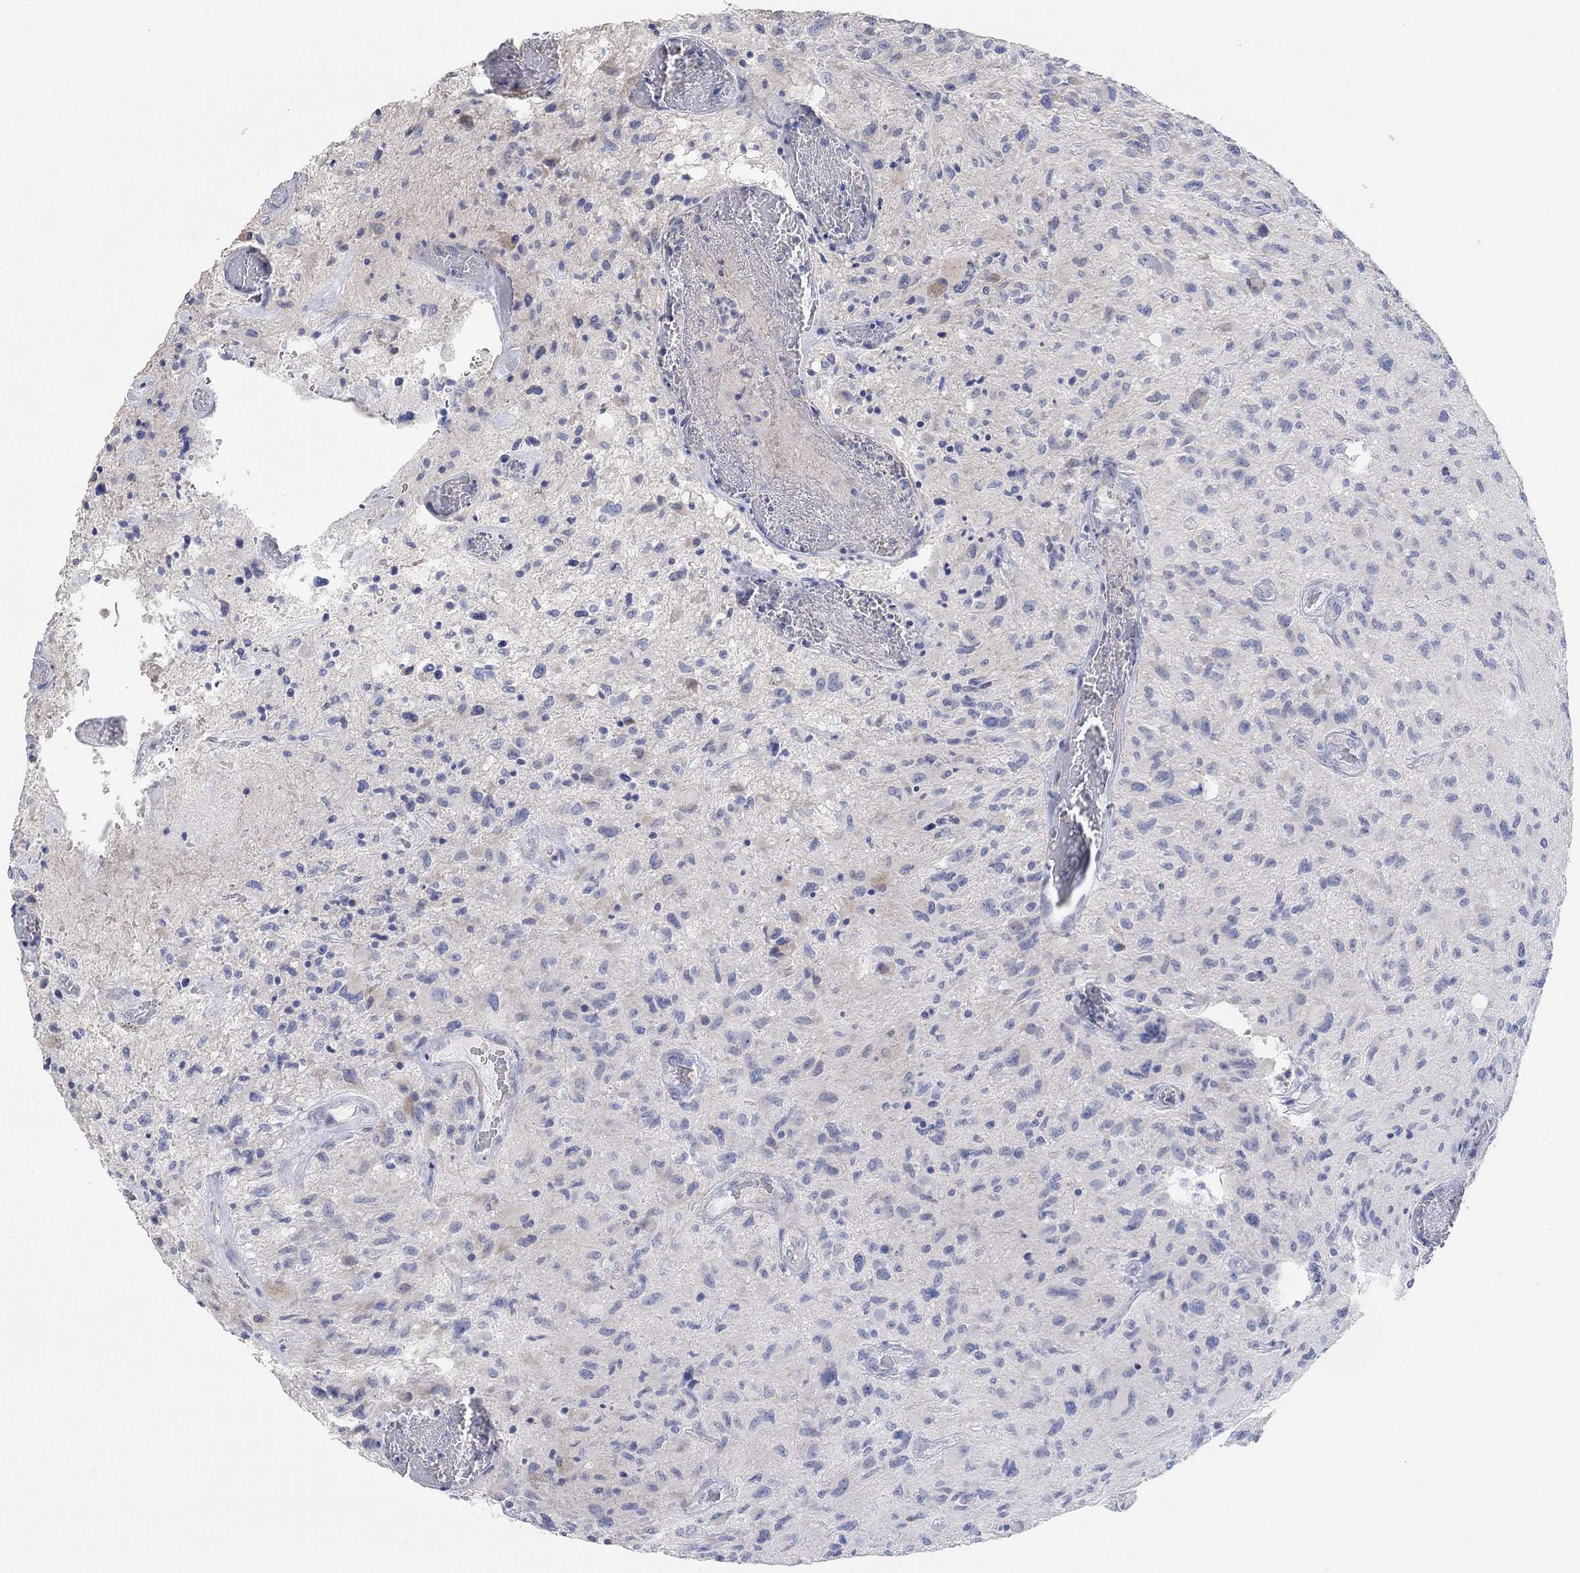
{"staining": {"intensity": "negative", "quantity": "none", "location": "none"}, "tissue": "glioma", "cell_type": "Tumor cells", "image_type": "cancer", "snomed": [{"axis": "morphology", "description": "Glioma, malignant, NOS"}, {"axis": "morphology", "description": "Glioma, malignant, High grade"}, {"axis": "topography", "description": "Brain"}], "caption": "High-grade glioma (malignant) stained for a protein using IHC reveals no expression tumor cells.", "gene": "NLRP14", "patient": {"sex": "female", "age": 71}}